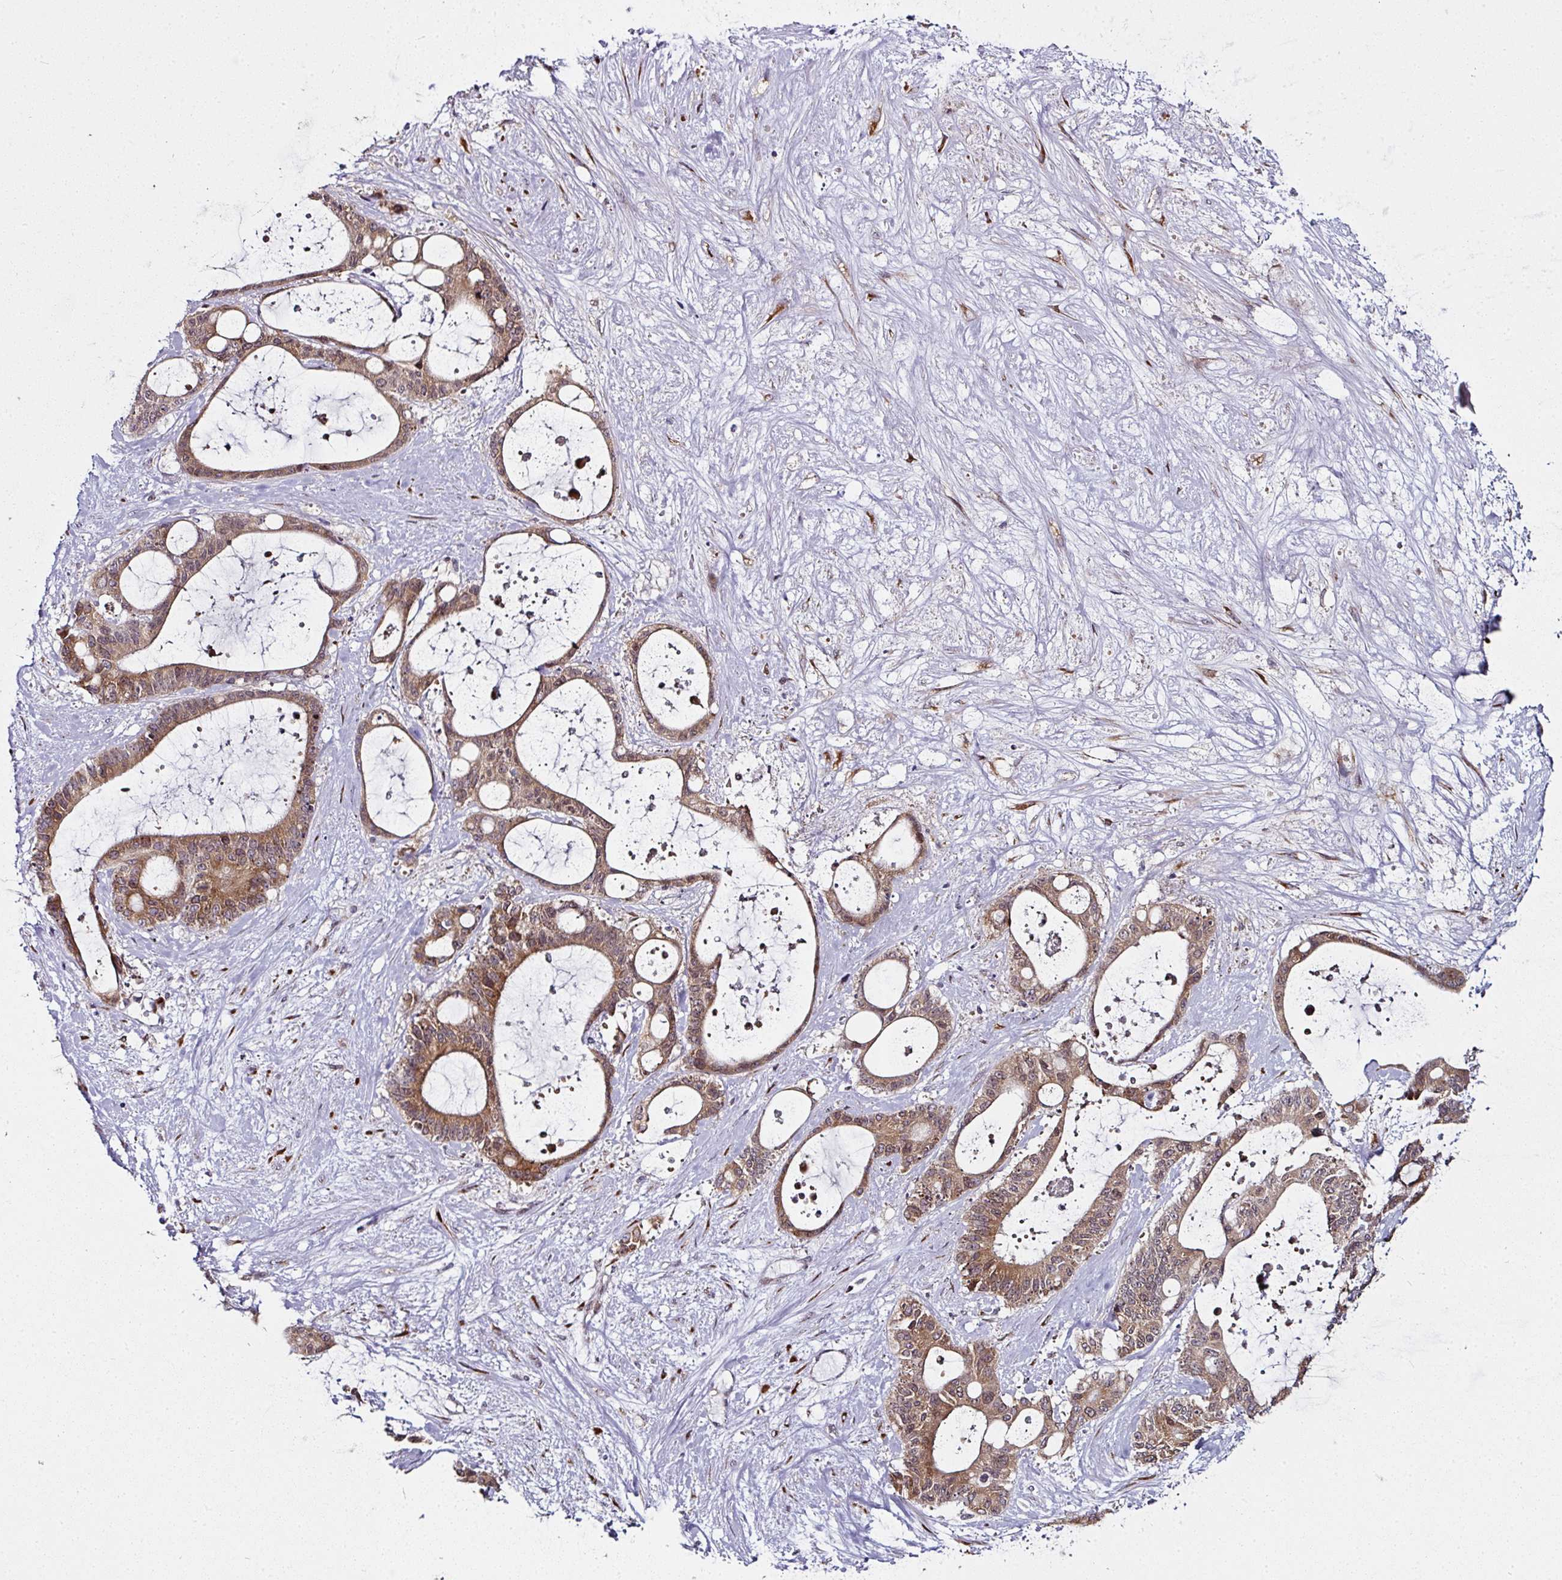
{"staining": {"intensity": "moderate", "quantity": ">75%", "location": "cytoplasmic/membranous"}, "tissue": "liver cancer", "cell_type": "Tumor cells", "image_type": "cancer", "snomed": [{"axis": "morphology", "description": "Normal tissue, NOS"}, {"axis": "morphology", "description": "Cholangiocarcinoma"}, {"axis": "topography", "description": "Liver"}, {"axis": "topography", "description": "Peripheral nerve tissue"}], "caption": "Immunohistochemistry (IHC) of human cholangiocarcinoma (liver) exhibits medium levels of moderate cytoplasmic/membranous positivity in approximately >75% of tumor cells. The protein is stained brown, and the nuclei are stained in blue (DAB (3,3'-diaminobenzidine) IHC with brightfield microscopy, high magnification).", "gene": "APOLD1", "patient": {"sex": "female", "age": 73}}